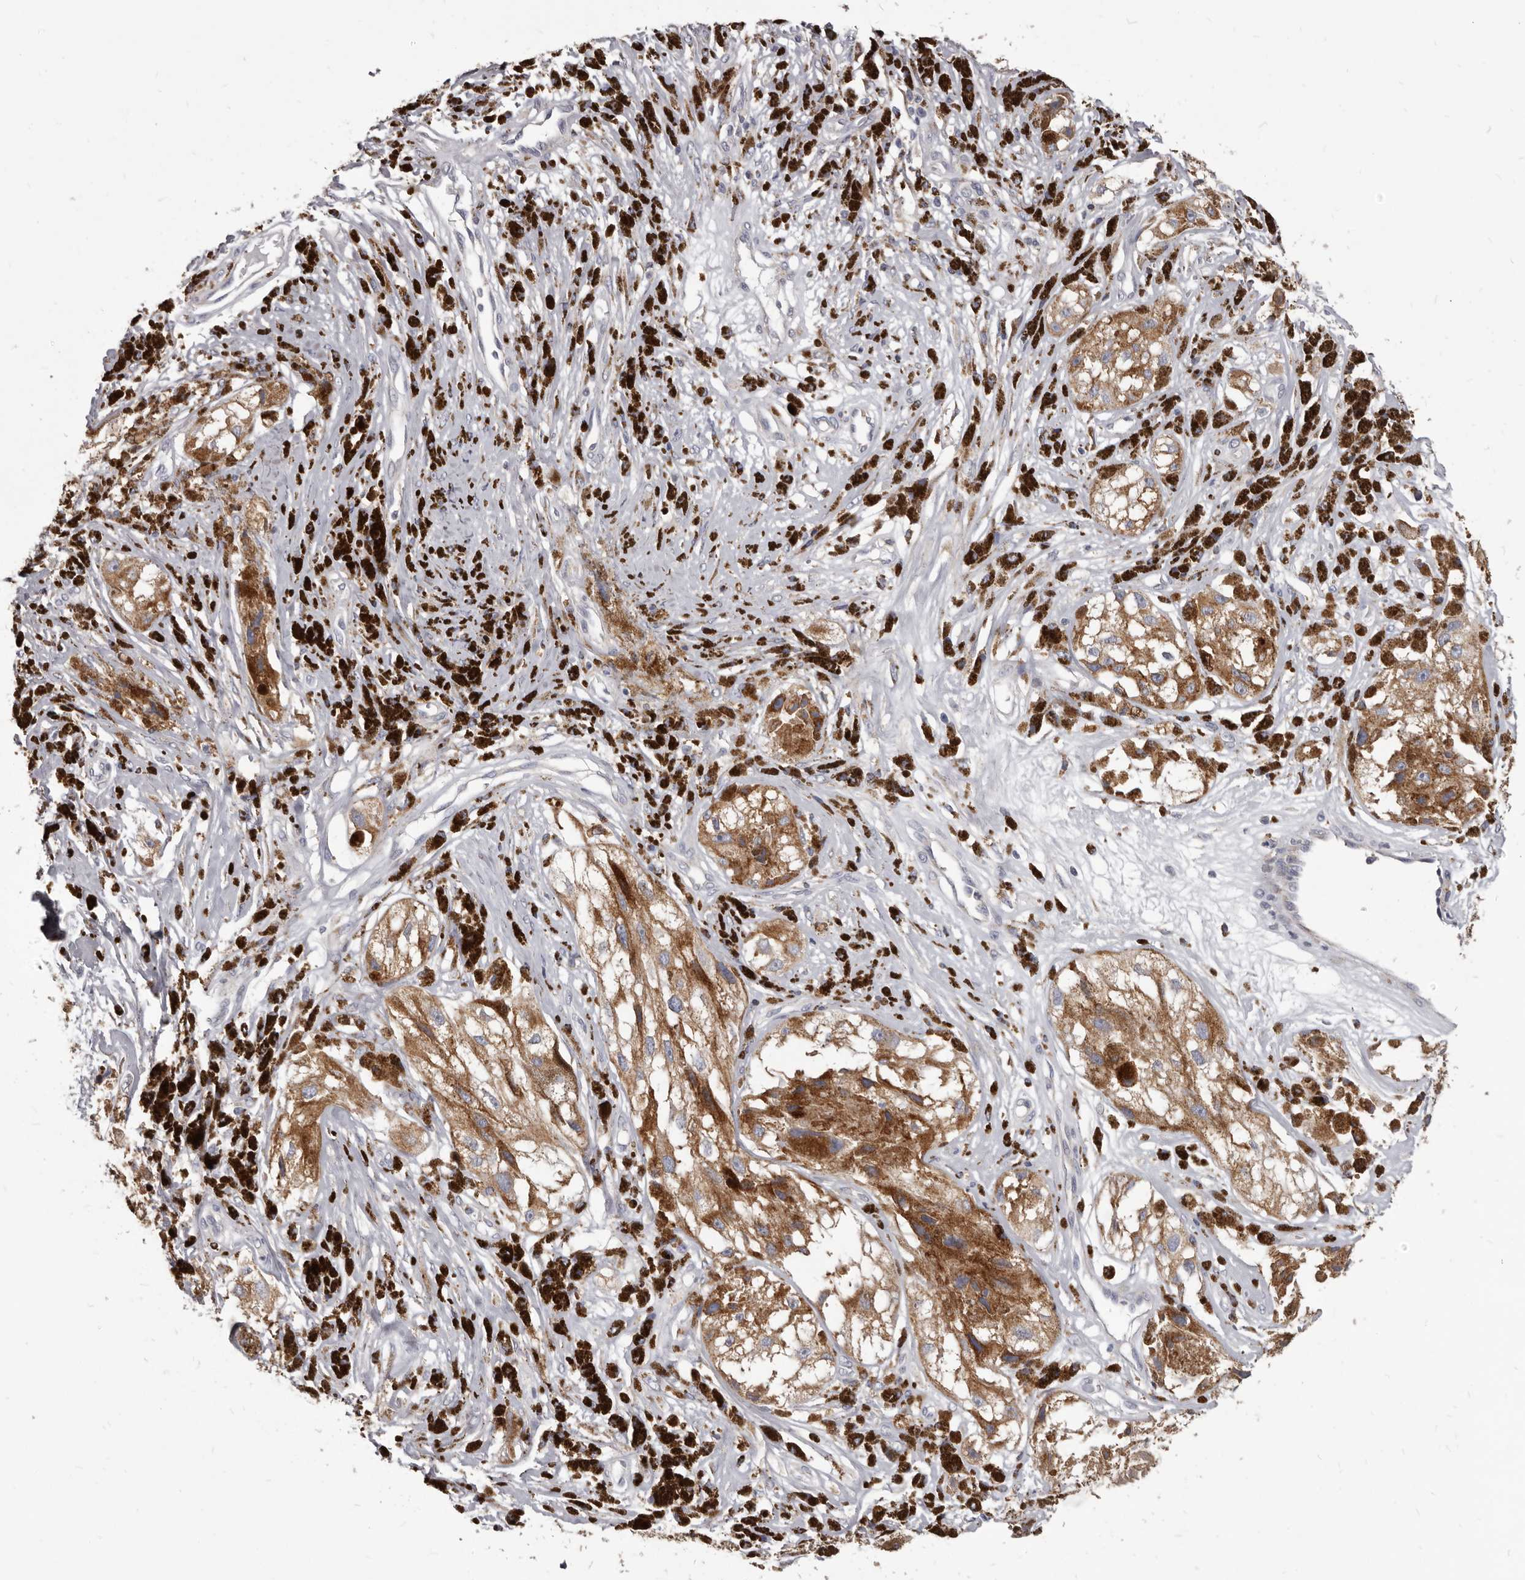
{"staining": {"intensity": "moderate", "quantity": ">75%", "location": "cytoplasmic/membranous"}, "tissue": "melanoma", "cell_type": "Tumor cells", "image_type": "cancer", "snomed": [{"axis": "morphology", "description": "Malignant melanoma, NOS"}, {"axis": "topography", "description": "Skin"}], "caption": "Protein expression analysis of malignant melanoma reveals moderate cytoplasmic/membranous staining in approximately >75% of tumor cells. The staining was performed using DAB (3,3'-diaminobenzidine) to visualize the protein expression in brown, while the nuclei were stained in blue with hematoxylin (Magnification: 20x).", "gene": "PI4K2A", "patient": {"sex": "male", "age": 88}}